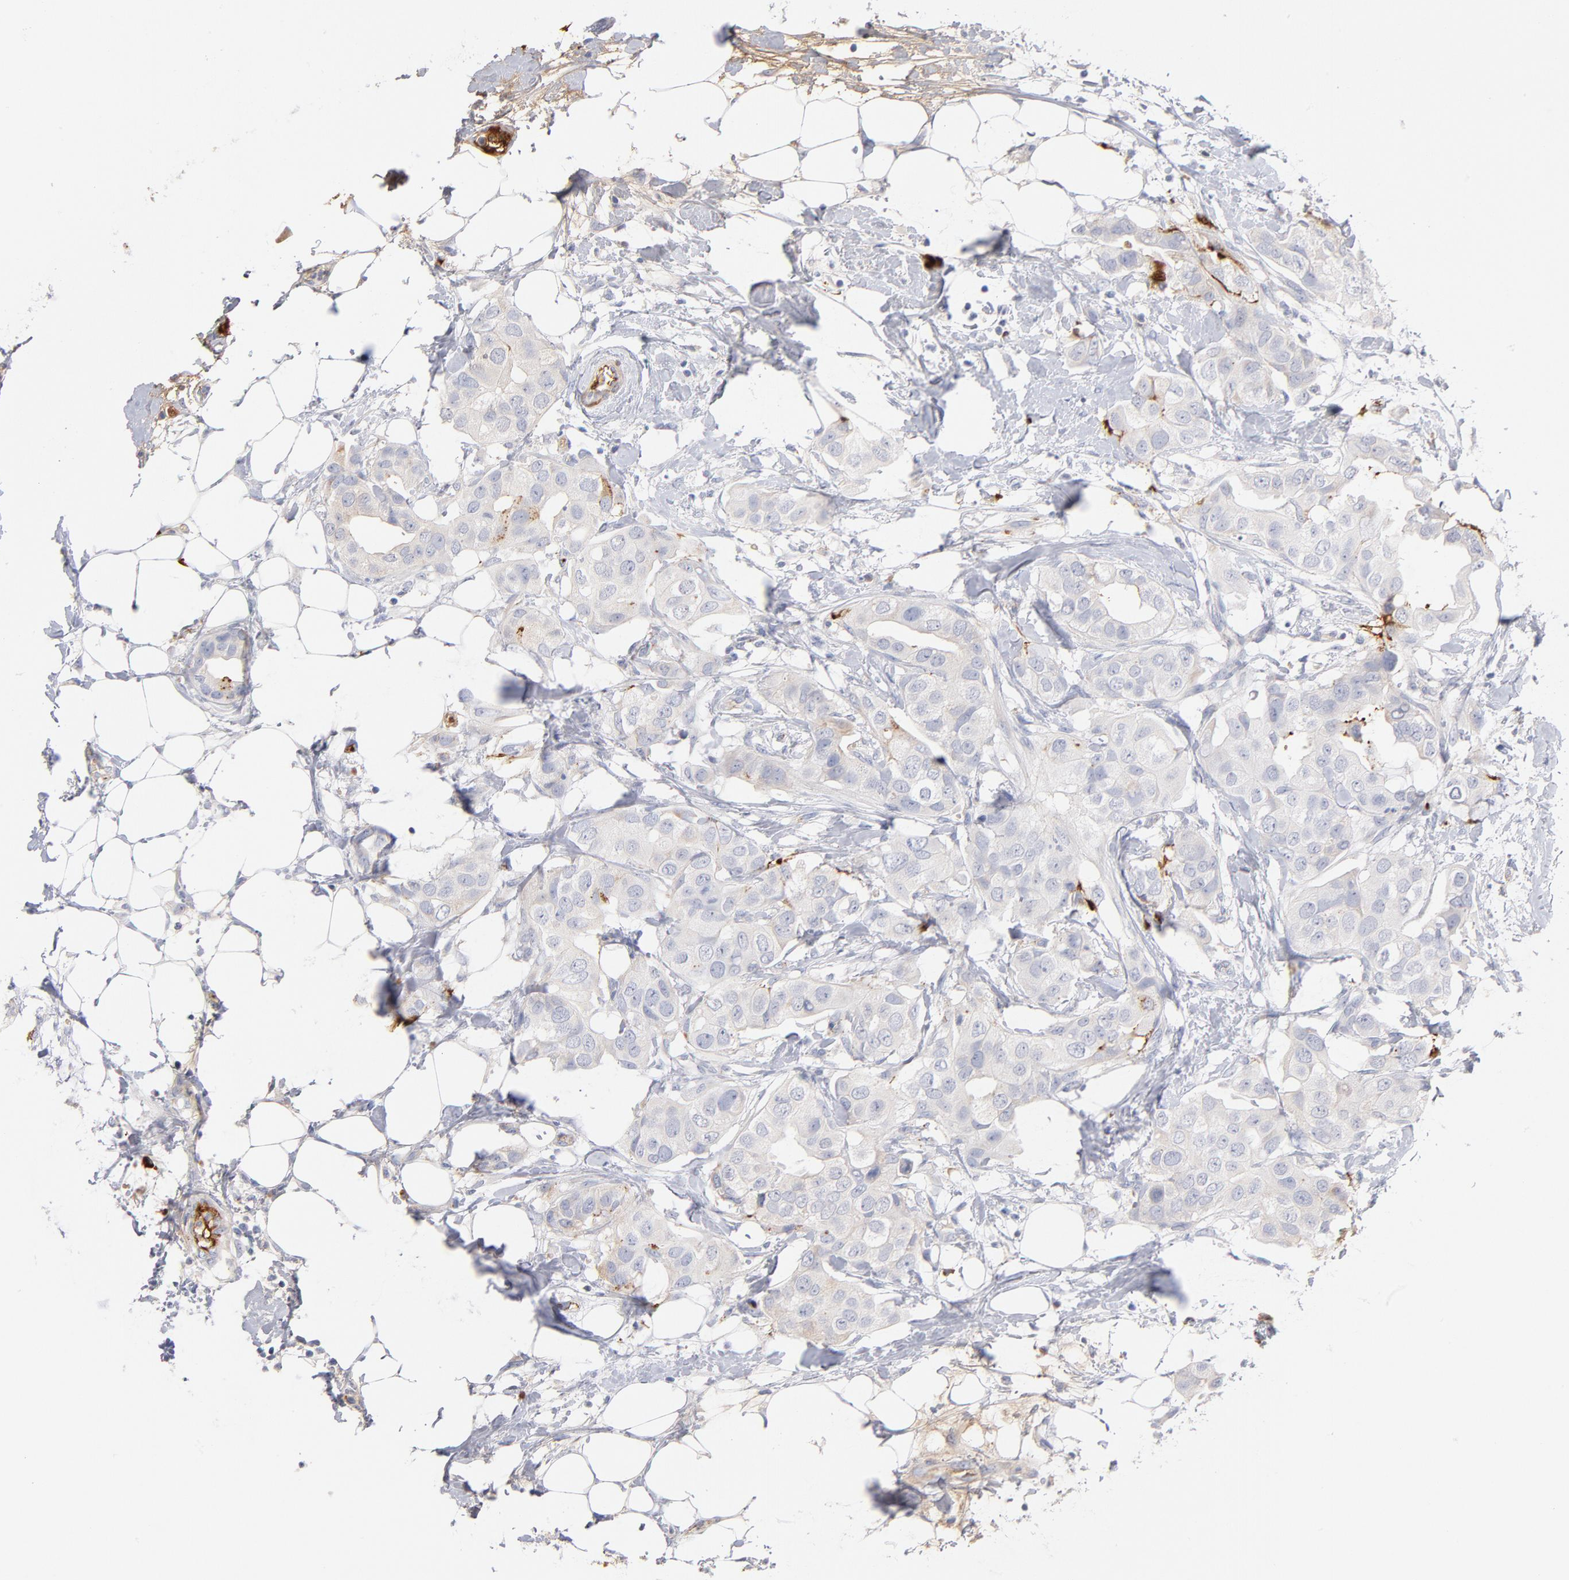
{"staining": {"intensity": "negative", "quantity": "none", "location": "none"}, "tissue": "breast cancer", "cell_type": "Tumor cells", "image_type": "cancer", "snomed": [{"axis": "morphology", "description": "Duct carcinoma"}, {"axis": "topography", "description": "Breast"}], "caption": "Breast intraductal carcinoma stained for a protein using immunohistochemistry displays no expression tumor cells.", "gene": "PLAT", "patient": {"sex": "female", "age": 40}}